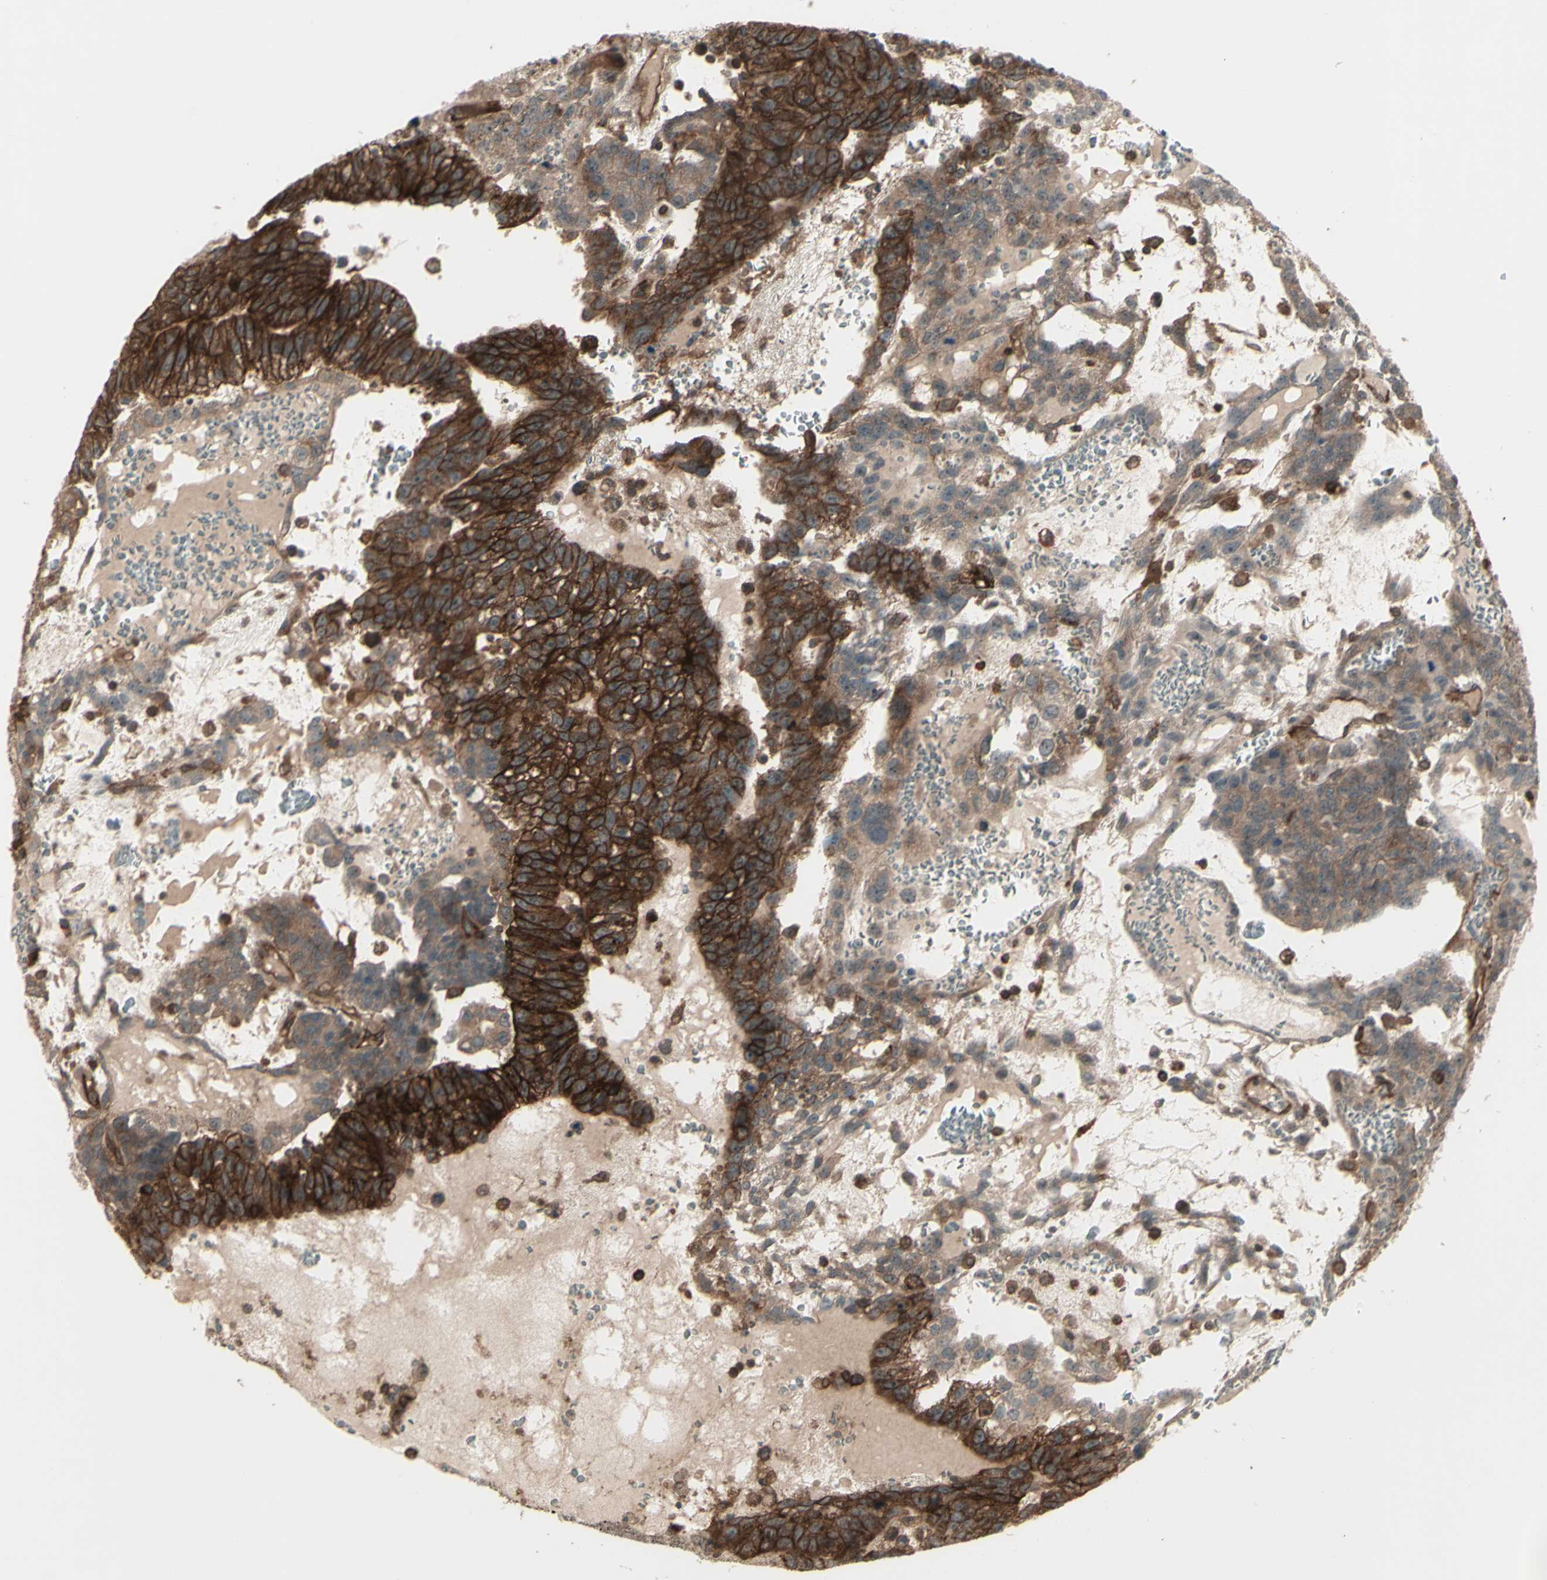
{"staining": {"intensity": "strong", "quantity": ">75%", "location": "cytoplasmic/membranous"}, "tissue": "testis cancer", "cell_type": "Tumor cells", "image_type": "cancer", "snomed": [{"axis": "morphology", "description": "Seminoma, NOS"}, {"axis": "morphology", "description": "Carcinoma, Embryonal, NOS"}, {"axis": "topography", "description": "Testis"}], "caption": "Protein expression analysis of testis seminoma shows strong cytoplasmic/membranous expression in approximately >75% of tumor cells.", "gene": "FXYD5", "patient": {"sex": "male", "age": 52}}